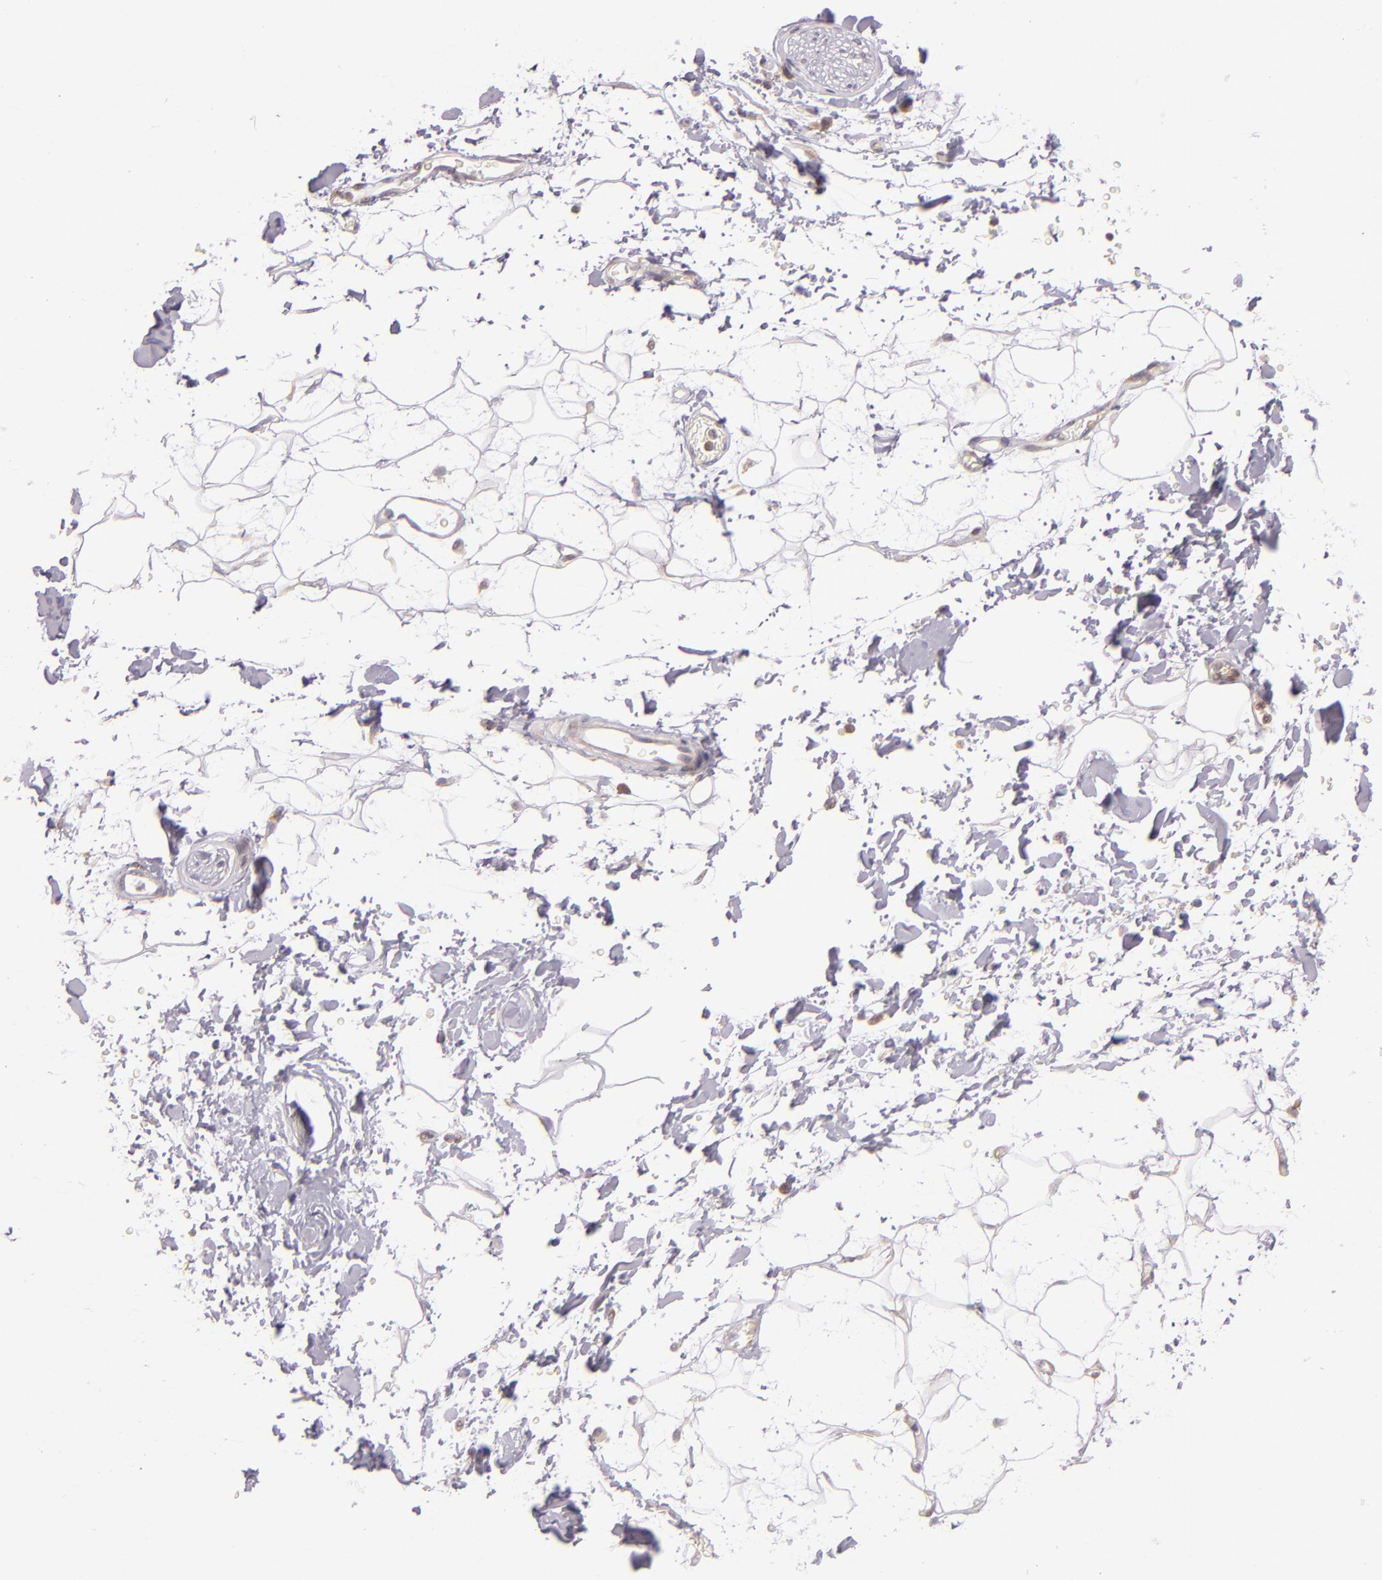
{"staining": {"intensity": "negative", "quantity": "none", "location": "none"}, "tissue": "adipose tissue", "cell_type": "Adipocytes", "image_type": "normal", "snomed": [{"axis": "morphology", "description": "Normal tissue, NOS"}, {"axis": "topography", "description": "Soft tissue"}], "caption": "Immunohistochemistry histopathology image of normal adipose tissue stained for a protein (brown), which demonstrates no positivity in adipocytes.", "gene": "UPF3B", "patient": {"sex": "male", "age": 72}}